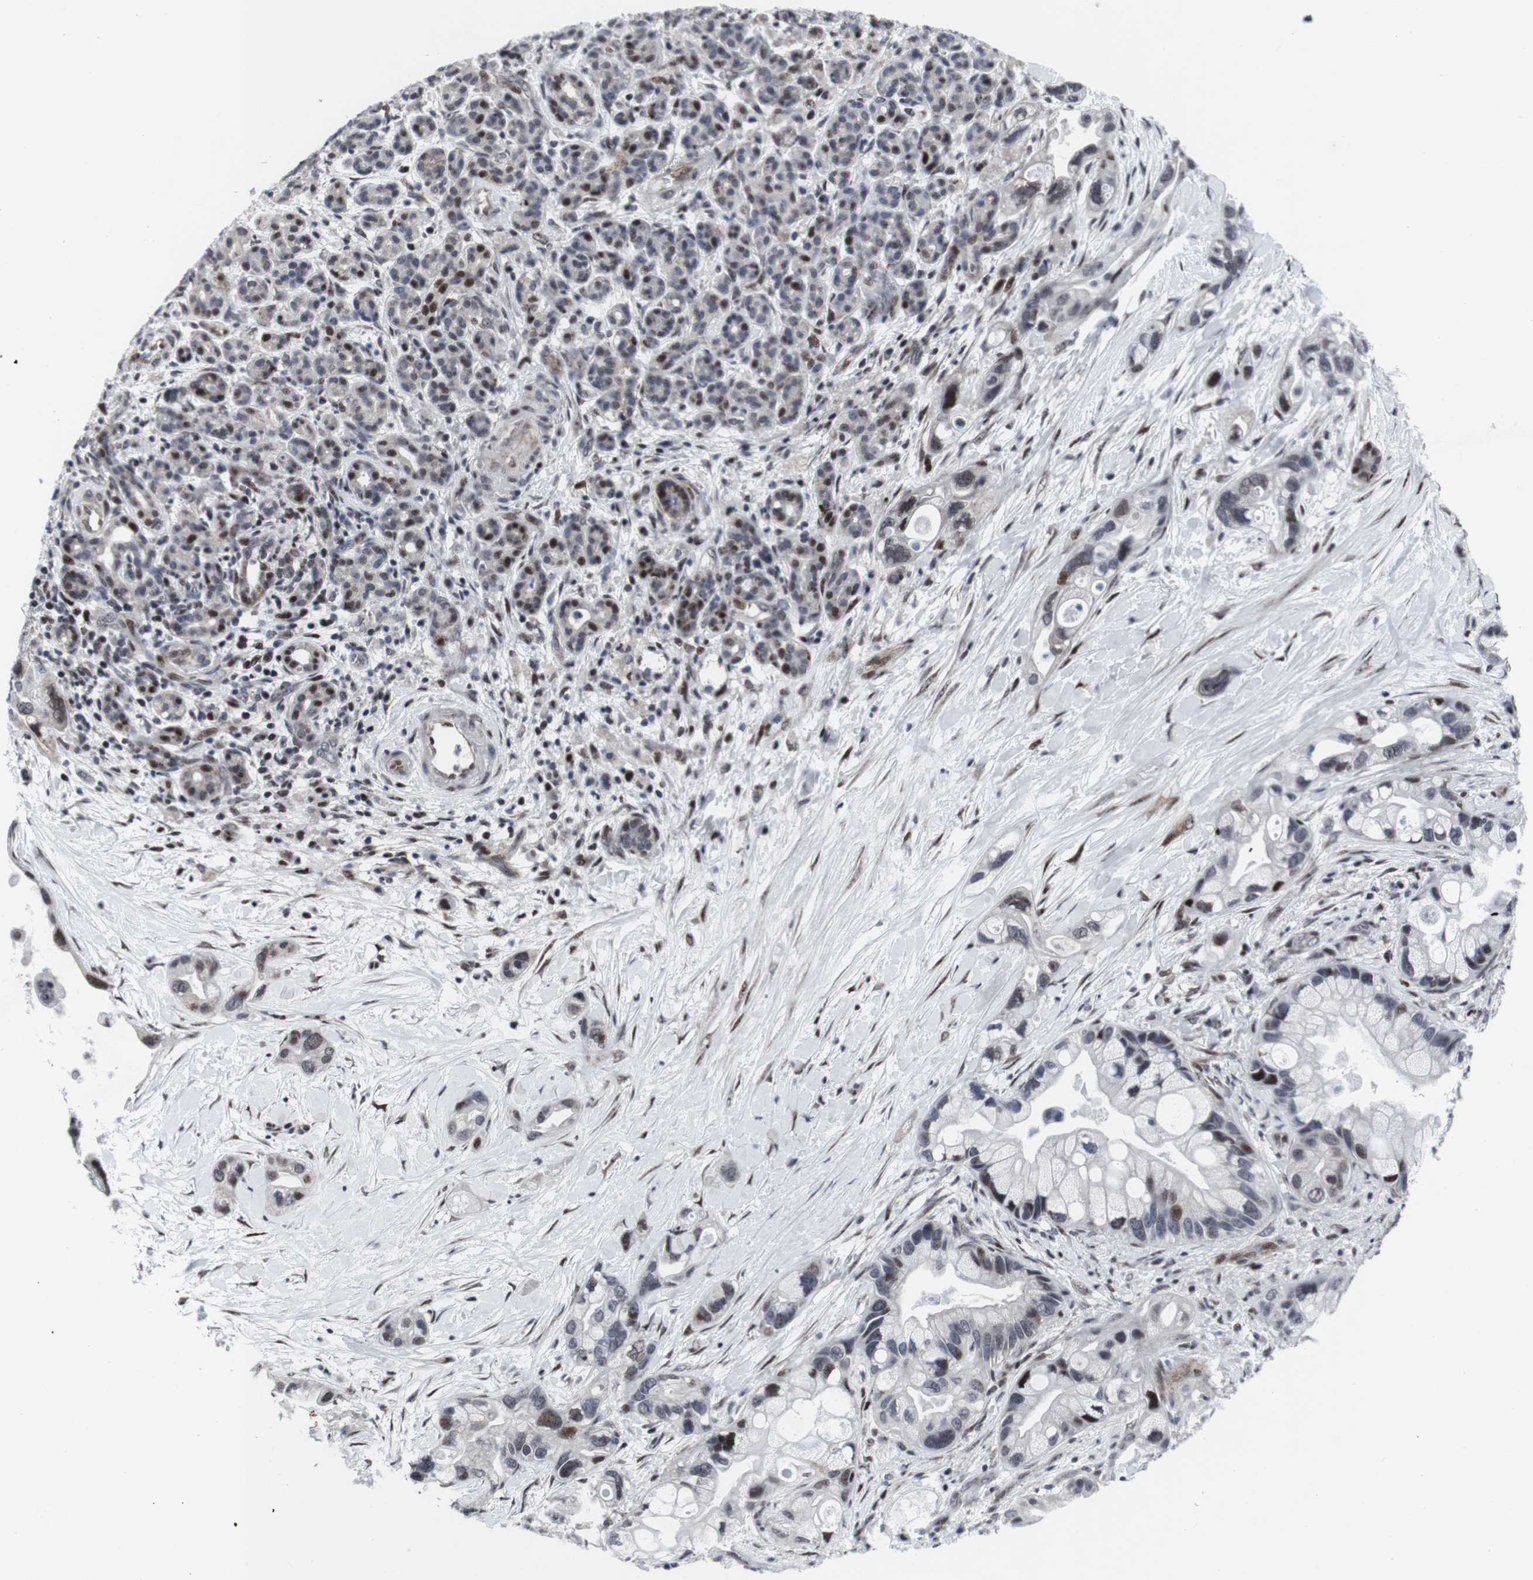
{"staining": {"intensity": "moderate", "quantity": "<25%", "location": "nuclear"}, "tissue": "pancreatic cancer", "cell_type": "Tumor cells", "image_type": "cancer", "snomed": [{"axis": "morphology", "description": "Adenocarcinoma, NOS"}, {"axis": "topography", "description": "Pancreas"}], "caption": "Immunohistochemistry (IHC) histopathology image of neoplastic tissue: human pancreatic adenocarcinoma stained using immunohistochemistry (IHC) reveals low levels of moderate protein expression localized specifically in the nuclear of tumor cells, appearing as a nuclear brown color.", "gene": "MLH1", "patient": {"sex": "female", "age": 77}}